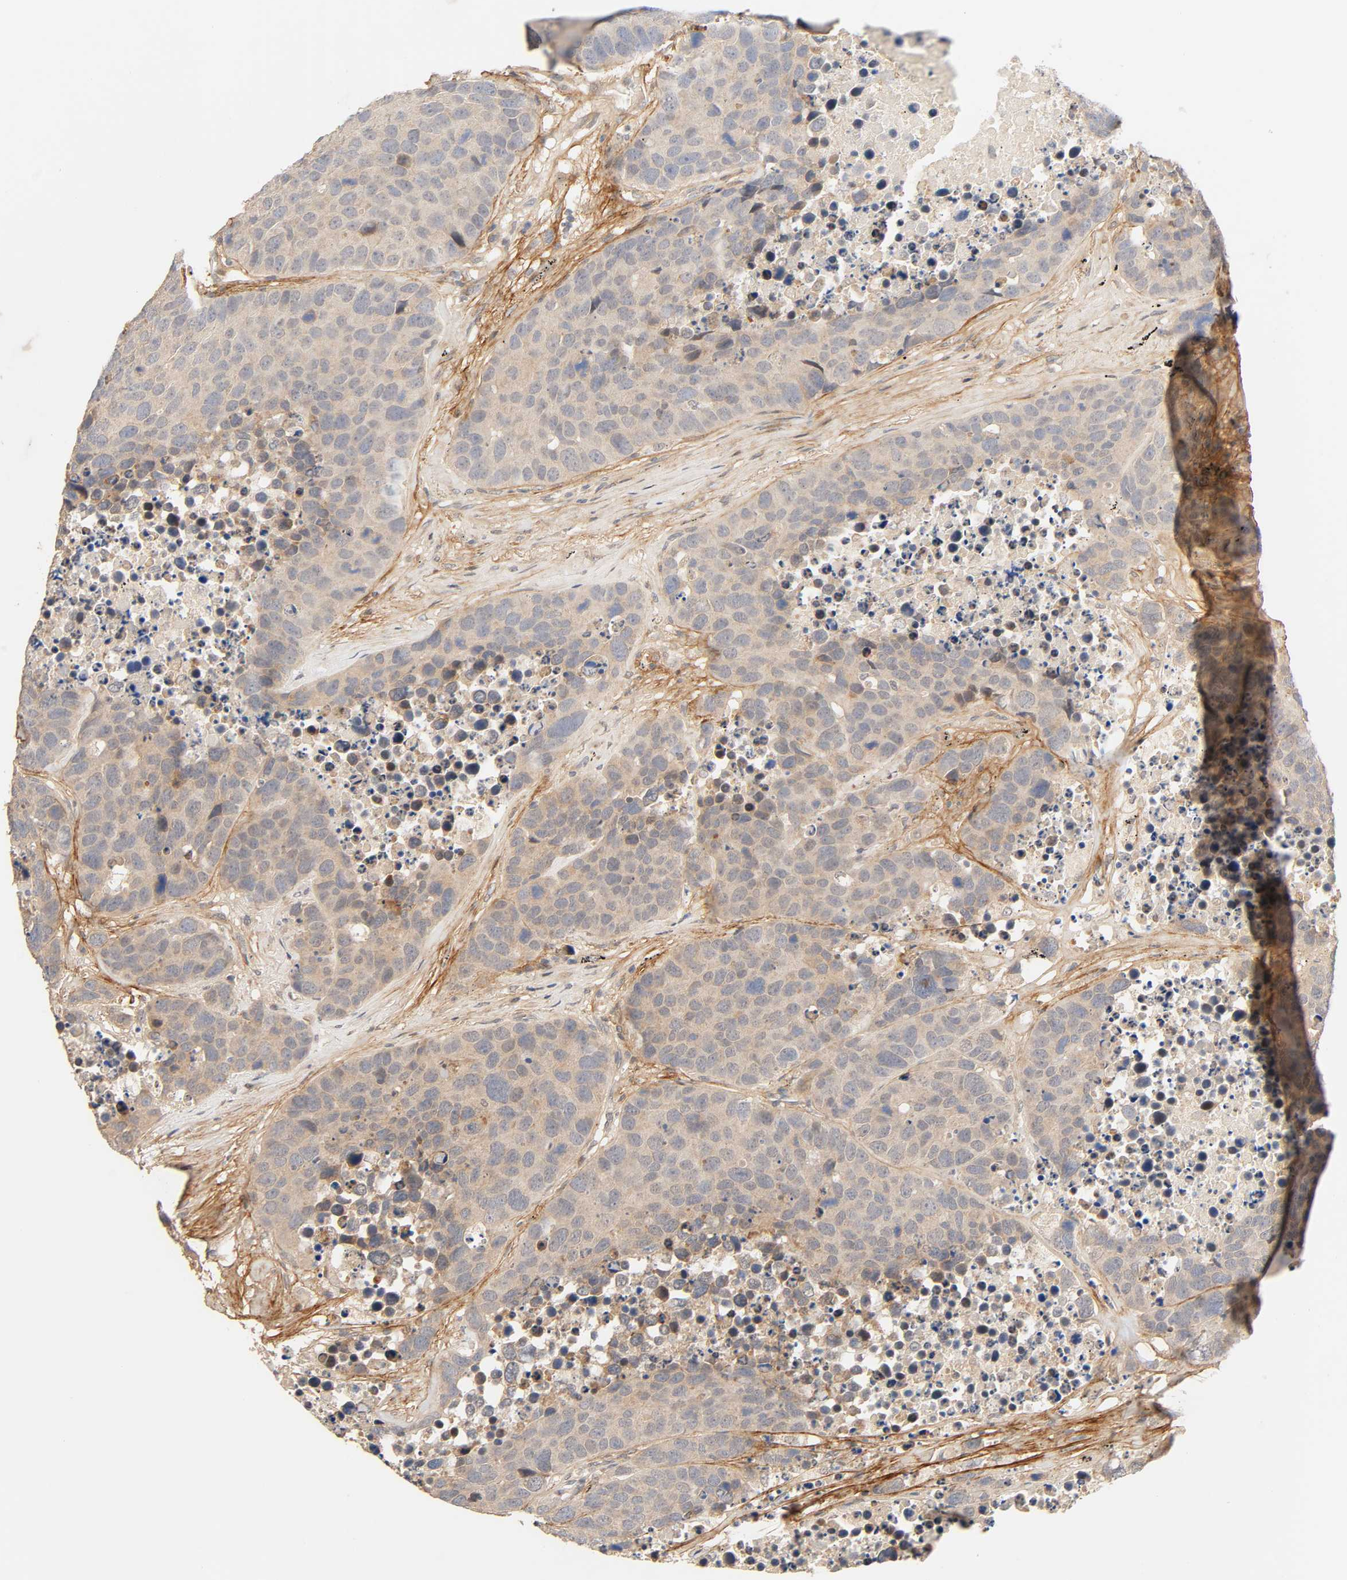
{"staining": {"intensity": "weak", "quantity": "<25%", "location": "cytoplasmic/membranous"}, "tissue": "carcinoid", "cell_type": "Tumor cells", "image_type": "cancer", "snomed": [{"axis": "morphology", "description": "Carcinoid, malignant, NOS"}, {"axis": "topography", "description": "Lung"}], "caption": "IHC image of carcinoid (malignant) stained for a protein (brown), which exhibits no staining in tumor cells. The staining was performed using DAB (3,3'-diaminobenzidine) to visualize the protein expression in brown, while the nuclei were stained in blue with hematoxylin (Magnification: 20x).", "gene": "CACNA1G", "patient": {"sex": "male", "age": 60}}